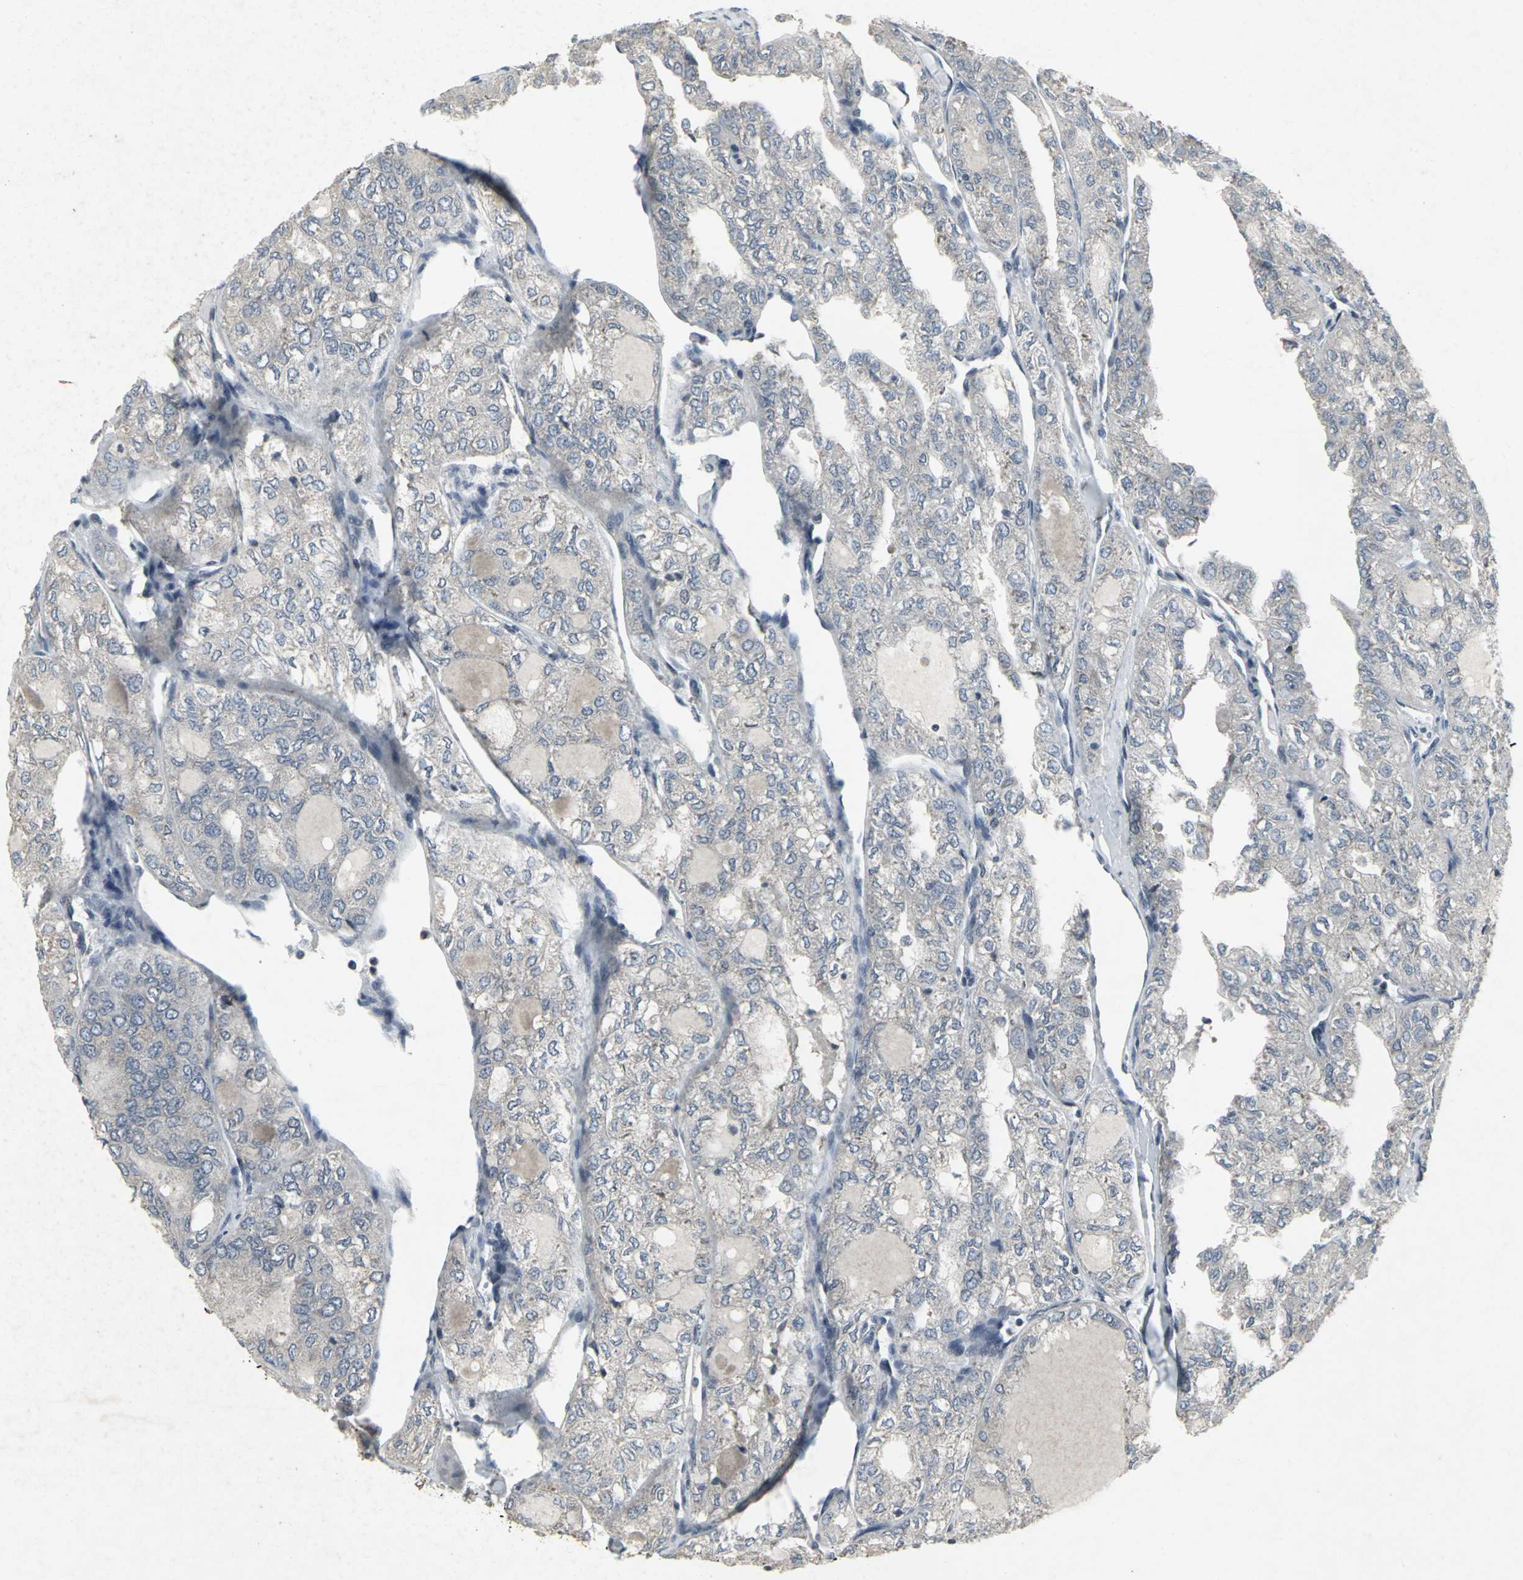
{"staining": {"intensity": "weak", "quantity": "<25%", "location": "cytoplasmic/membranous"}, "tissue": "thyroid cancer", "cell_type": "Tumor cells", "image_type": "cancer", "snomed": [{"axis": "morphology", "description": "Follicular adenoma carcinoma, NOS"}, {"axis": "topography", "description": "Thyroid gland"}], "caption": "Immunohistochemistry (IHC) image of neoplastic tissue: thyroid cancer (follicular adenoma carcinoma) stained with DAB exhibits no significant protein positivity in tumor cells. (DAB (3,3'-diaminobenzidine) immunohistochemistry with hematoxylin counter stain).", "gene": "BMP4", "patient": {"sex": "male", "age": 75}}